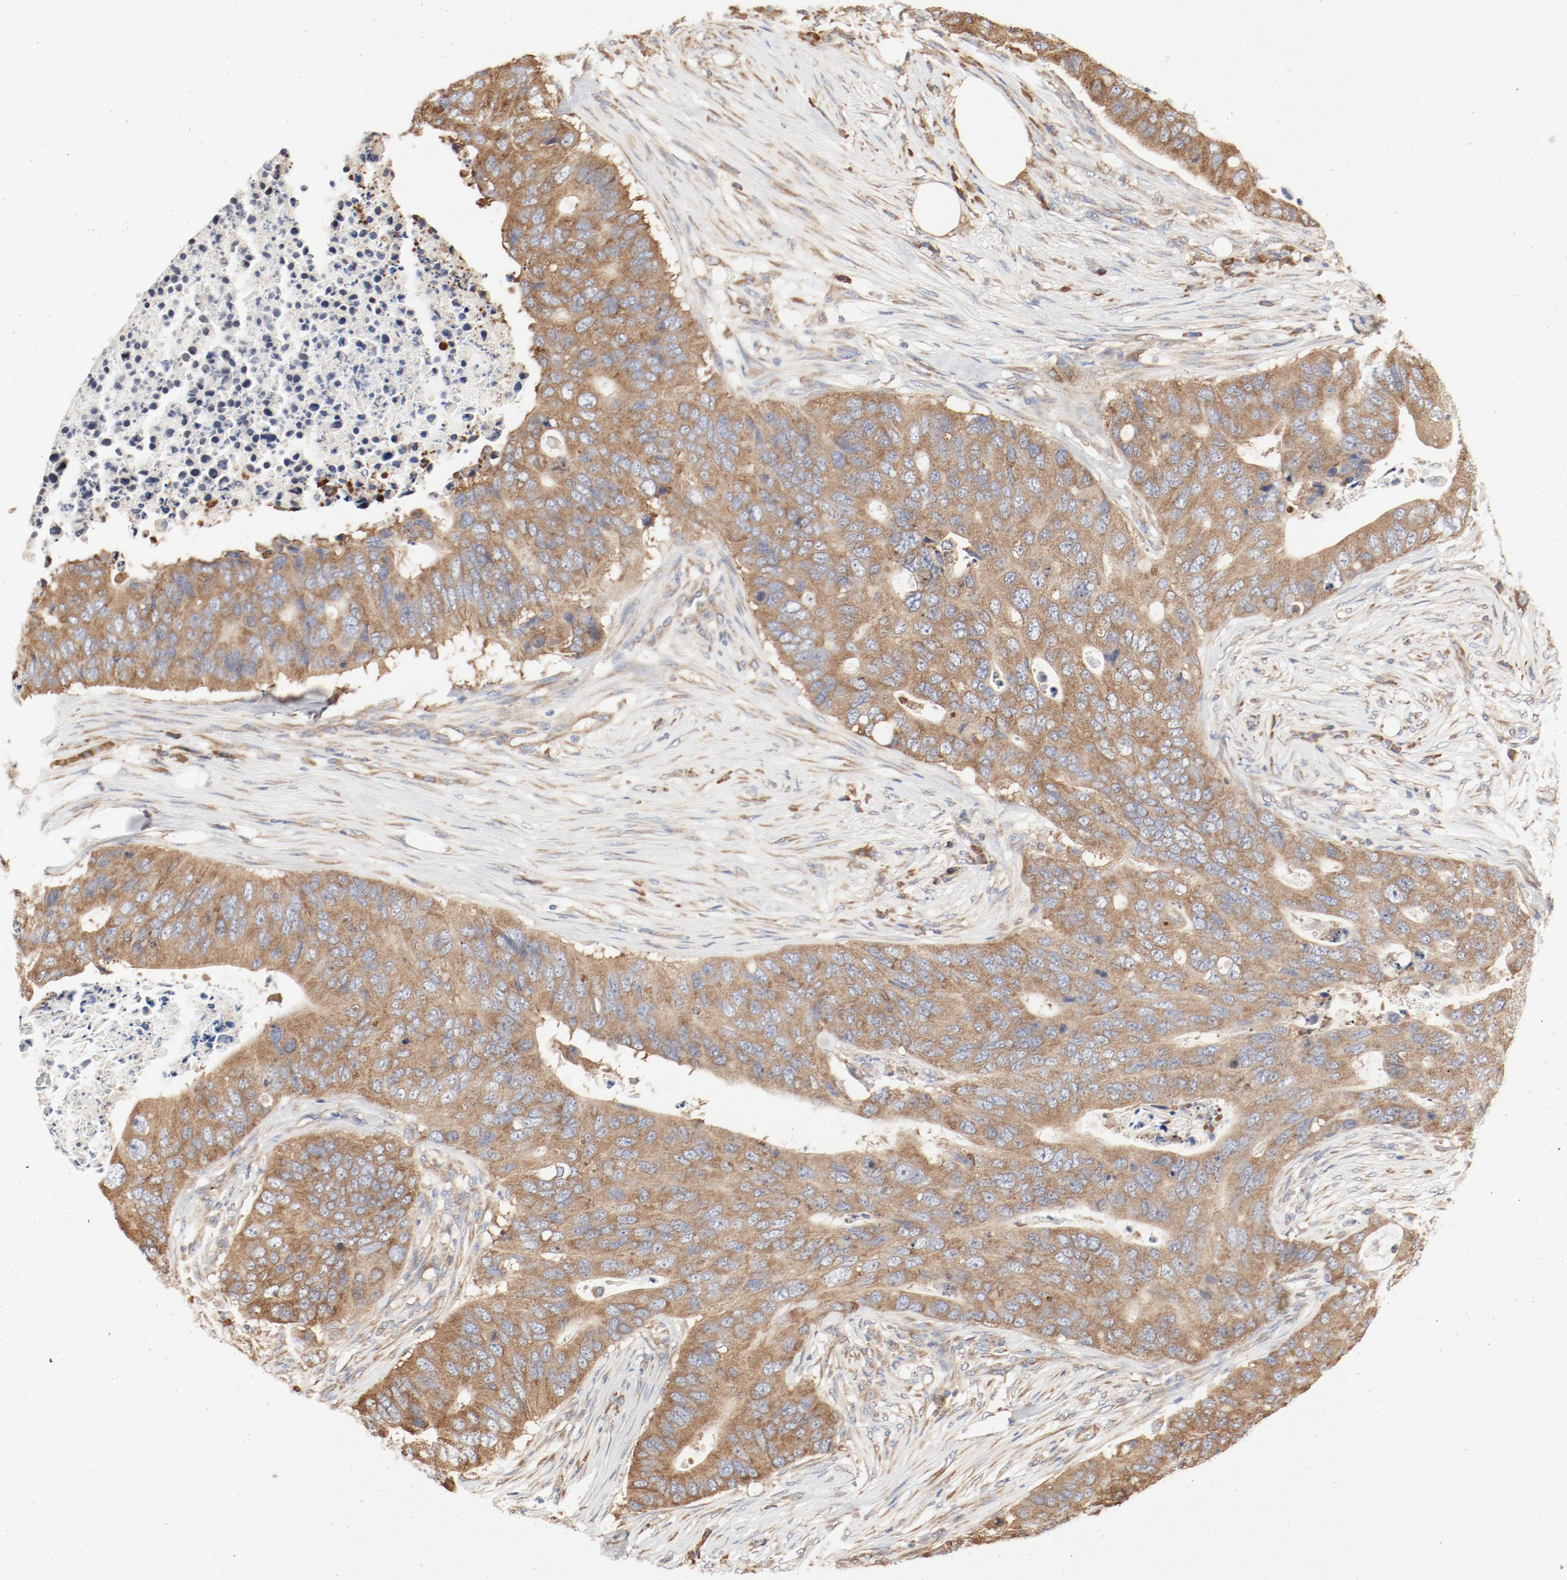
{"staining": {"intensity": "moderate", "quantity": ">75%", "location": "cytoplasmic/membranous"}, "tissue": "colorectal cancer", "cell_type": "Tumor cells", "image_type": "cancer", "snomed": [{"axis": "morphology", "description": "Adenocarcinoma, NOS"}, {"axis": "topography", "description": "Colon"}], "caption": "This image shows colorectal cancer stained with immunohistochemistry (IHC) to label a protein in brown. The cytoplasmic/membranous of tumor cells show moderate positivity for the protein. Nuclei are counter-stained blue.", "gene": "RPS6", "patient": {"sex": "male", "age": 71}}